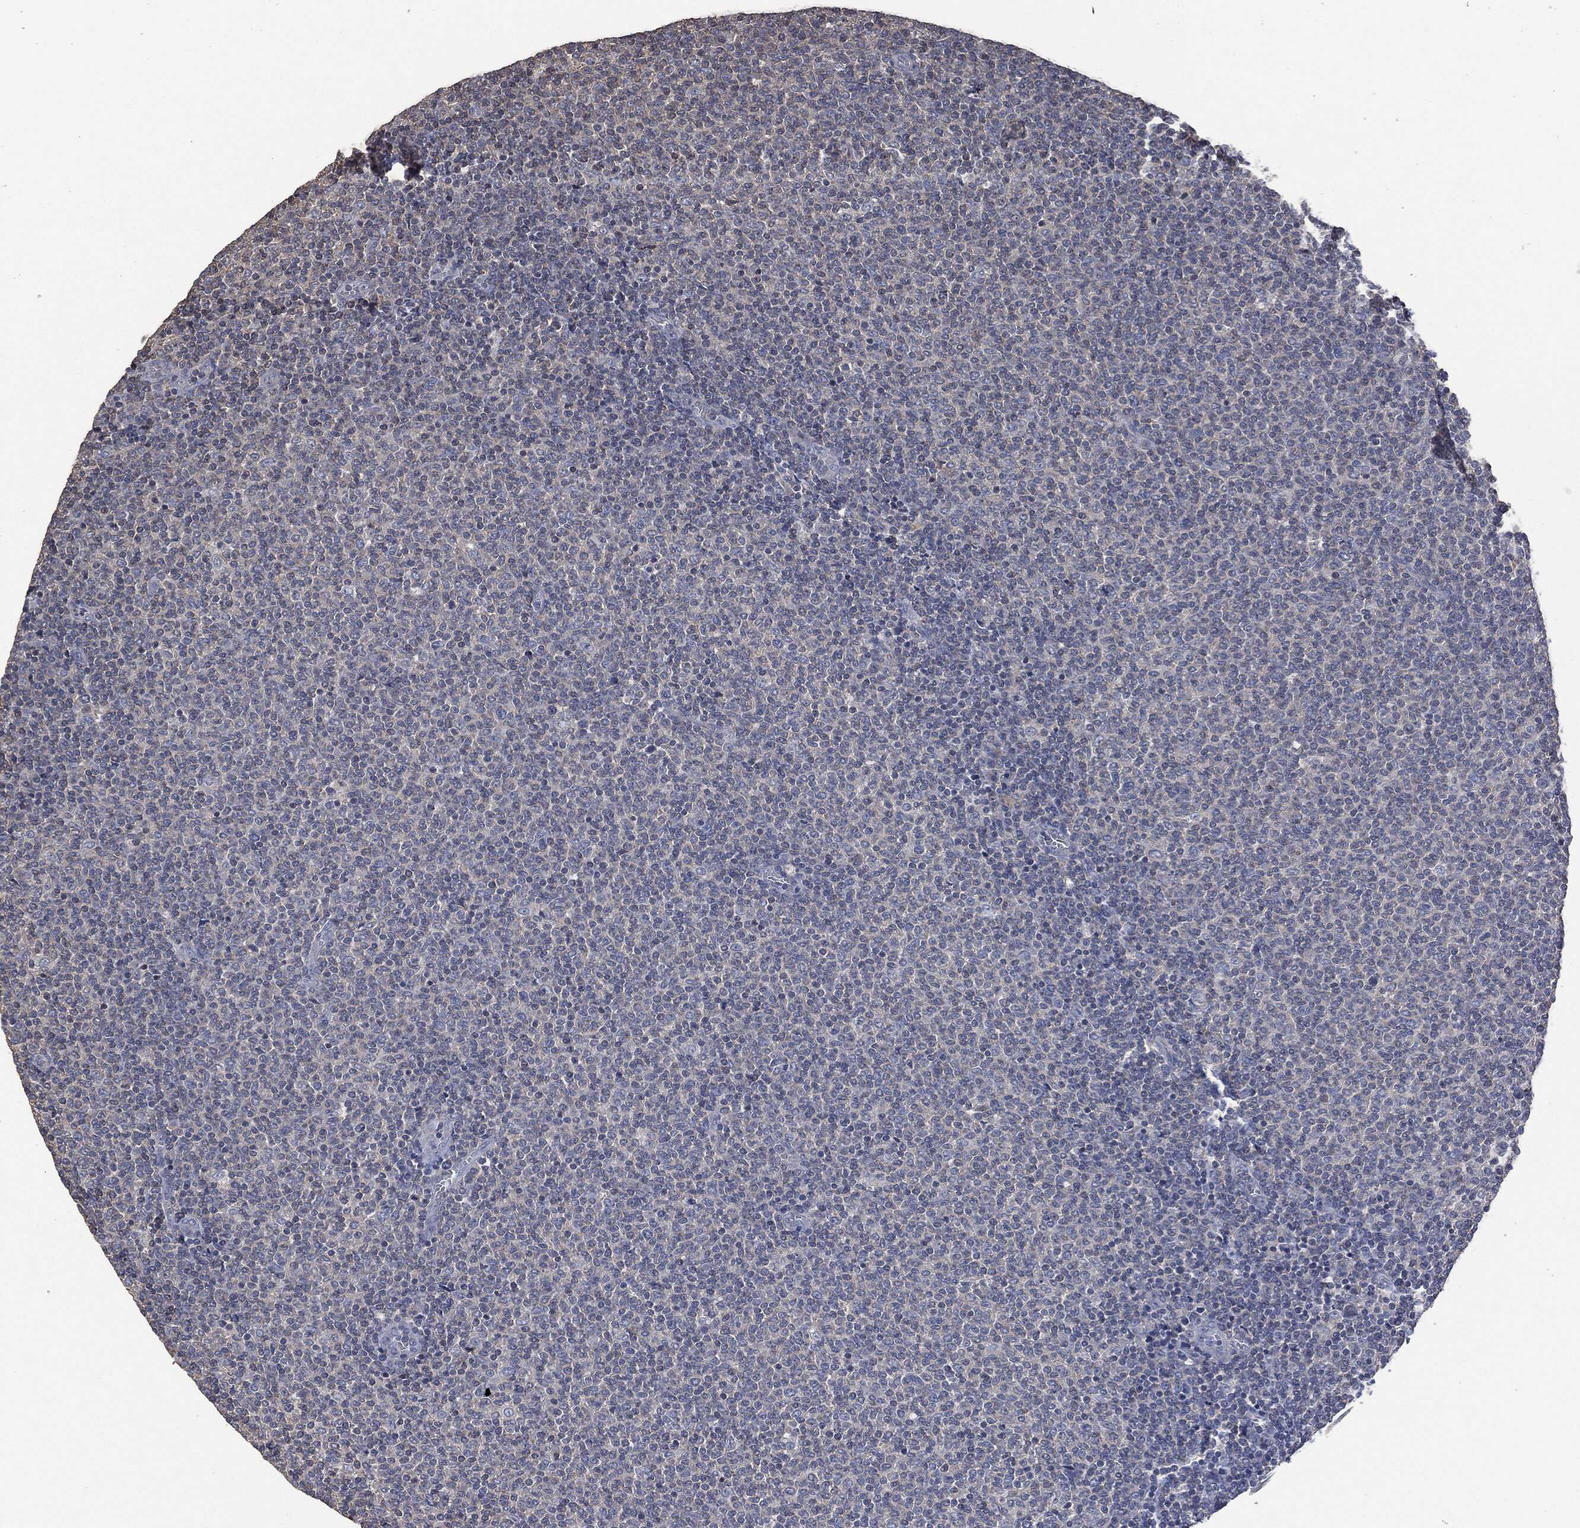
{"staining": {"intensity": "negative", "quantity": "none", "location": "none"}, "tissue": "lymphoma", "cell_type": "Tumor cells", "image_type": "cancer", "snomed": [{"axis": "morphology", "description": "Malignant lymphoma, non-Hodgkin's type, Low grade"}, {"axis": "topography", "description": "Lymph node"}], "caption": "DAB (3,3'-diaminobenzidine) immunohistochemical staining of malignant lymphoma, non-Hodgkin's type (low-grade) displays no significant staining in tumor cells.", "gene": "MSLN", "patient": {"sex": "male", "age": 52}}